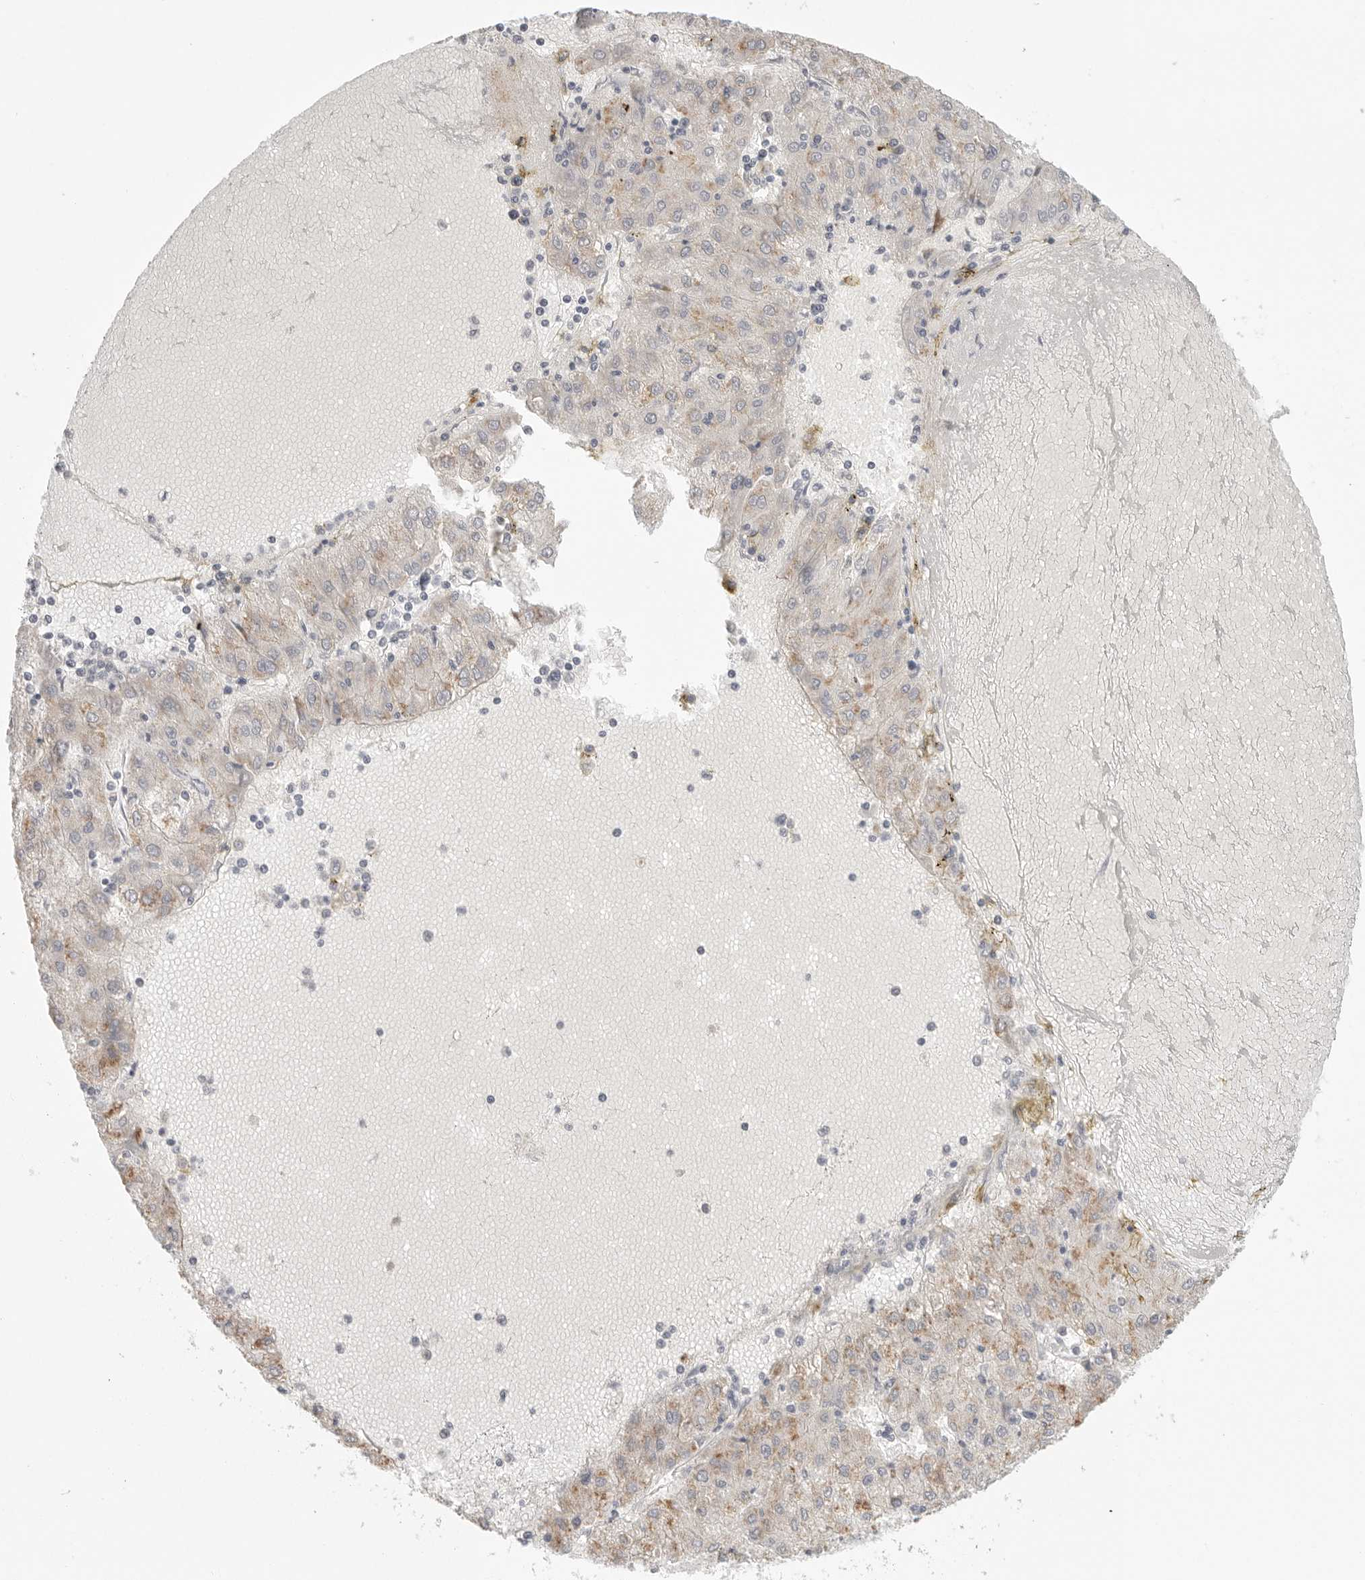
{"staining": {"intensity": "weak", "quantity": "25%-75%", "location": "cytoplasmic/membranous"}, "tissue": "liver cancer", "cell_type": "Tumor cells", "image_type": "cancer", "snomed": [{"axis": "morphology", "description": "Carcinoma, Hepatocellular, NOS"}, {"axis": "topography", "description": "Liver"}], "caption": "Liver cancer was stained to show a protein in brown. There is low levels of weak cytoplasmic/membranous expression in about 25%-75% of tumor cells.", "gene": "STAB2", "patient": {"sex": "male", "age": 72}}